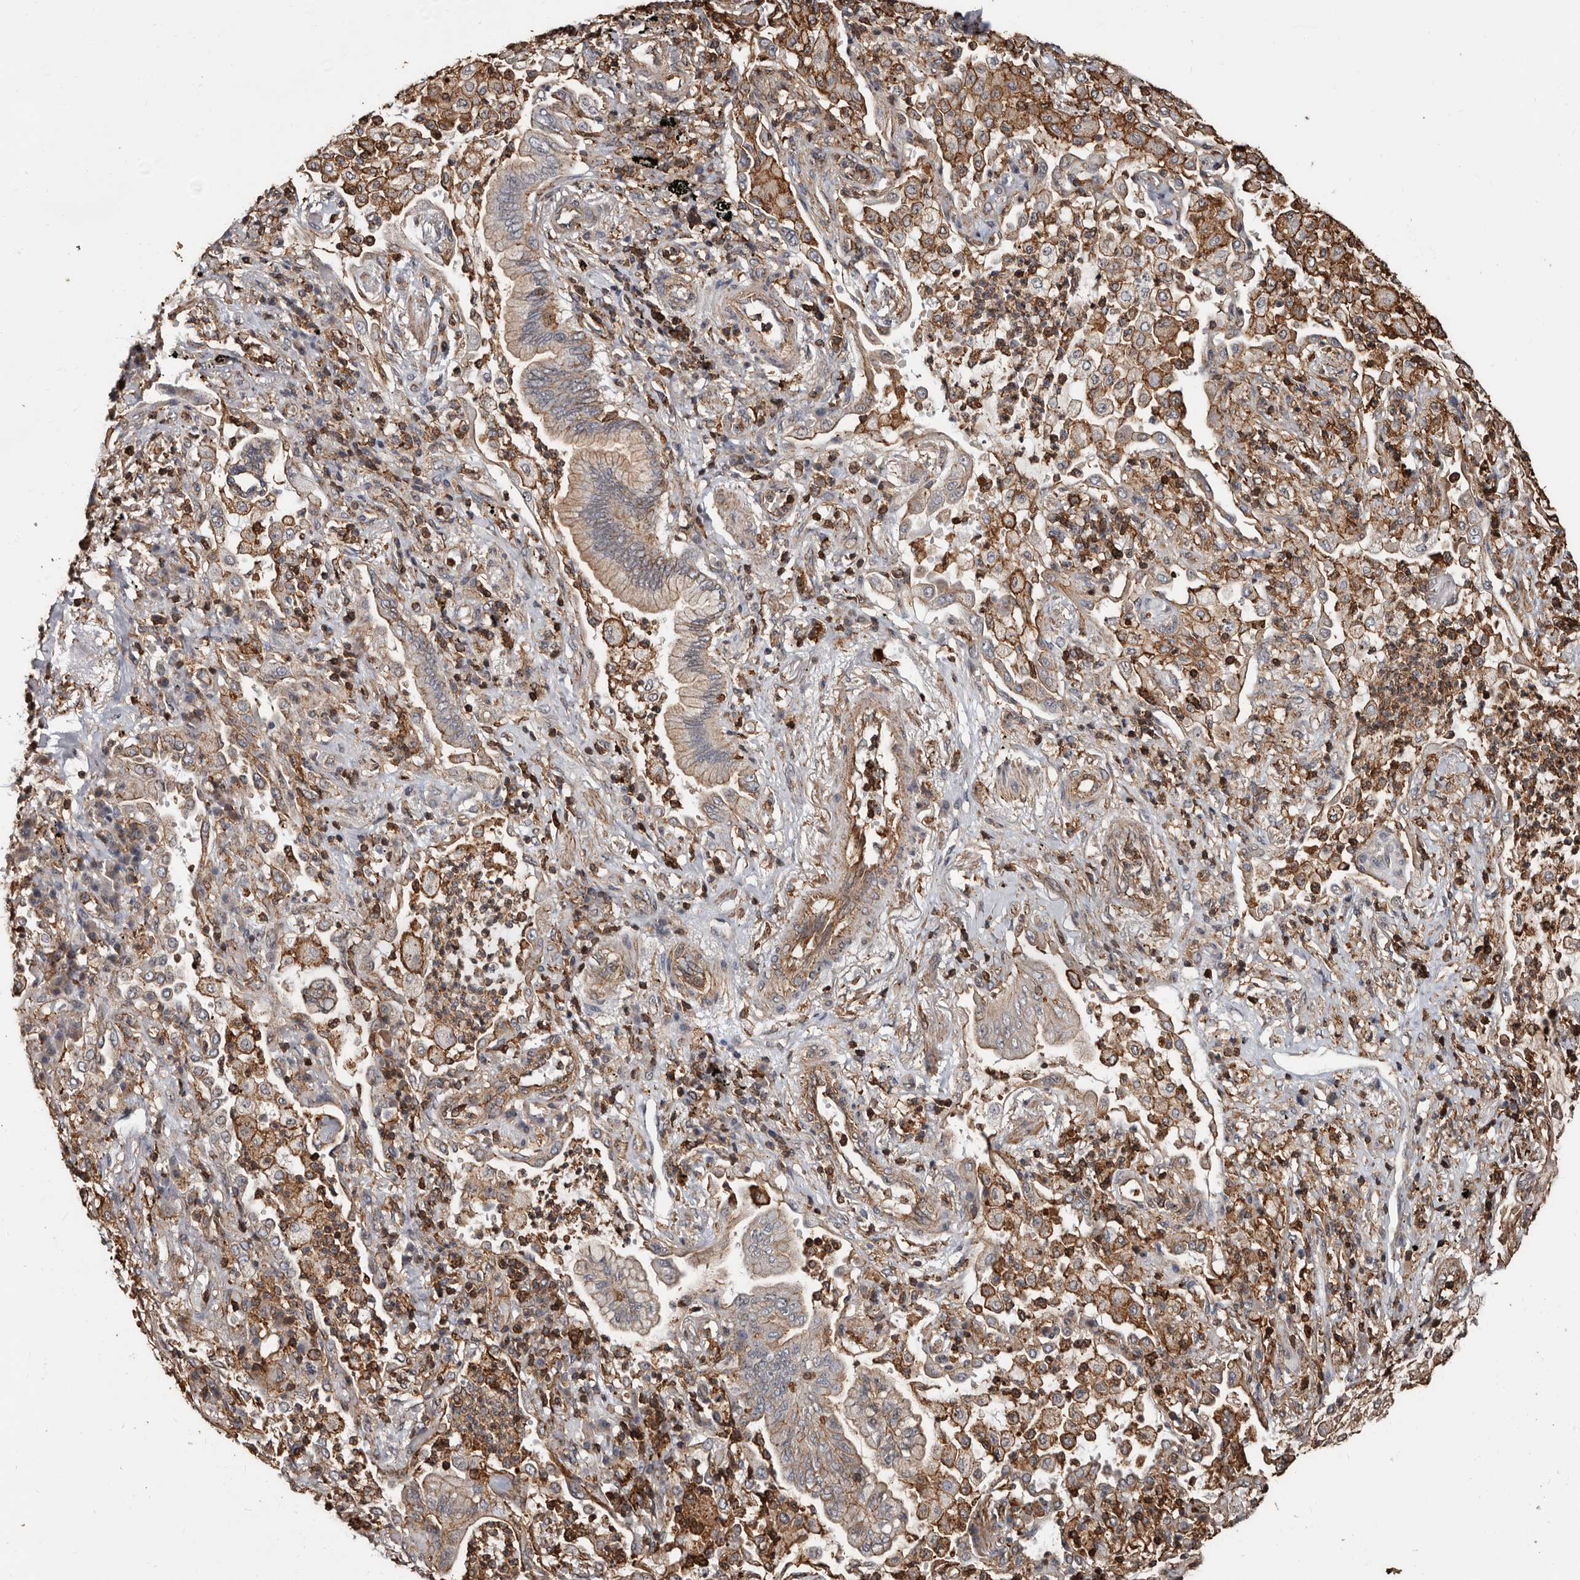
{"staining": {"intensity": "moderate", "quantity": ">75%", "location": "cytoplasmic/membranous"}, "tissue": "bronchus", "cell_type": "Respiratory epithelial cells", "image_type": "normal", "snomed": [{"axis": "morphology", "description": "Normal tissue, NOS"}, {"axis": "morphology", "description": "Adenocarcinoma, NOS"}, {"axis": "topography", "description": "Bronchus"}, {"axis": "topography", "description": "Lung"}], "caption": "Immunohistochemical staining of normal bronchus displays >75% levels of moderate cytoplasmic/membranous protein staining in approximately >75% of respiratory epithelial cells.", "gene": "GSK3A", "patient": {"sex": "female", "age": 70}}